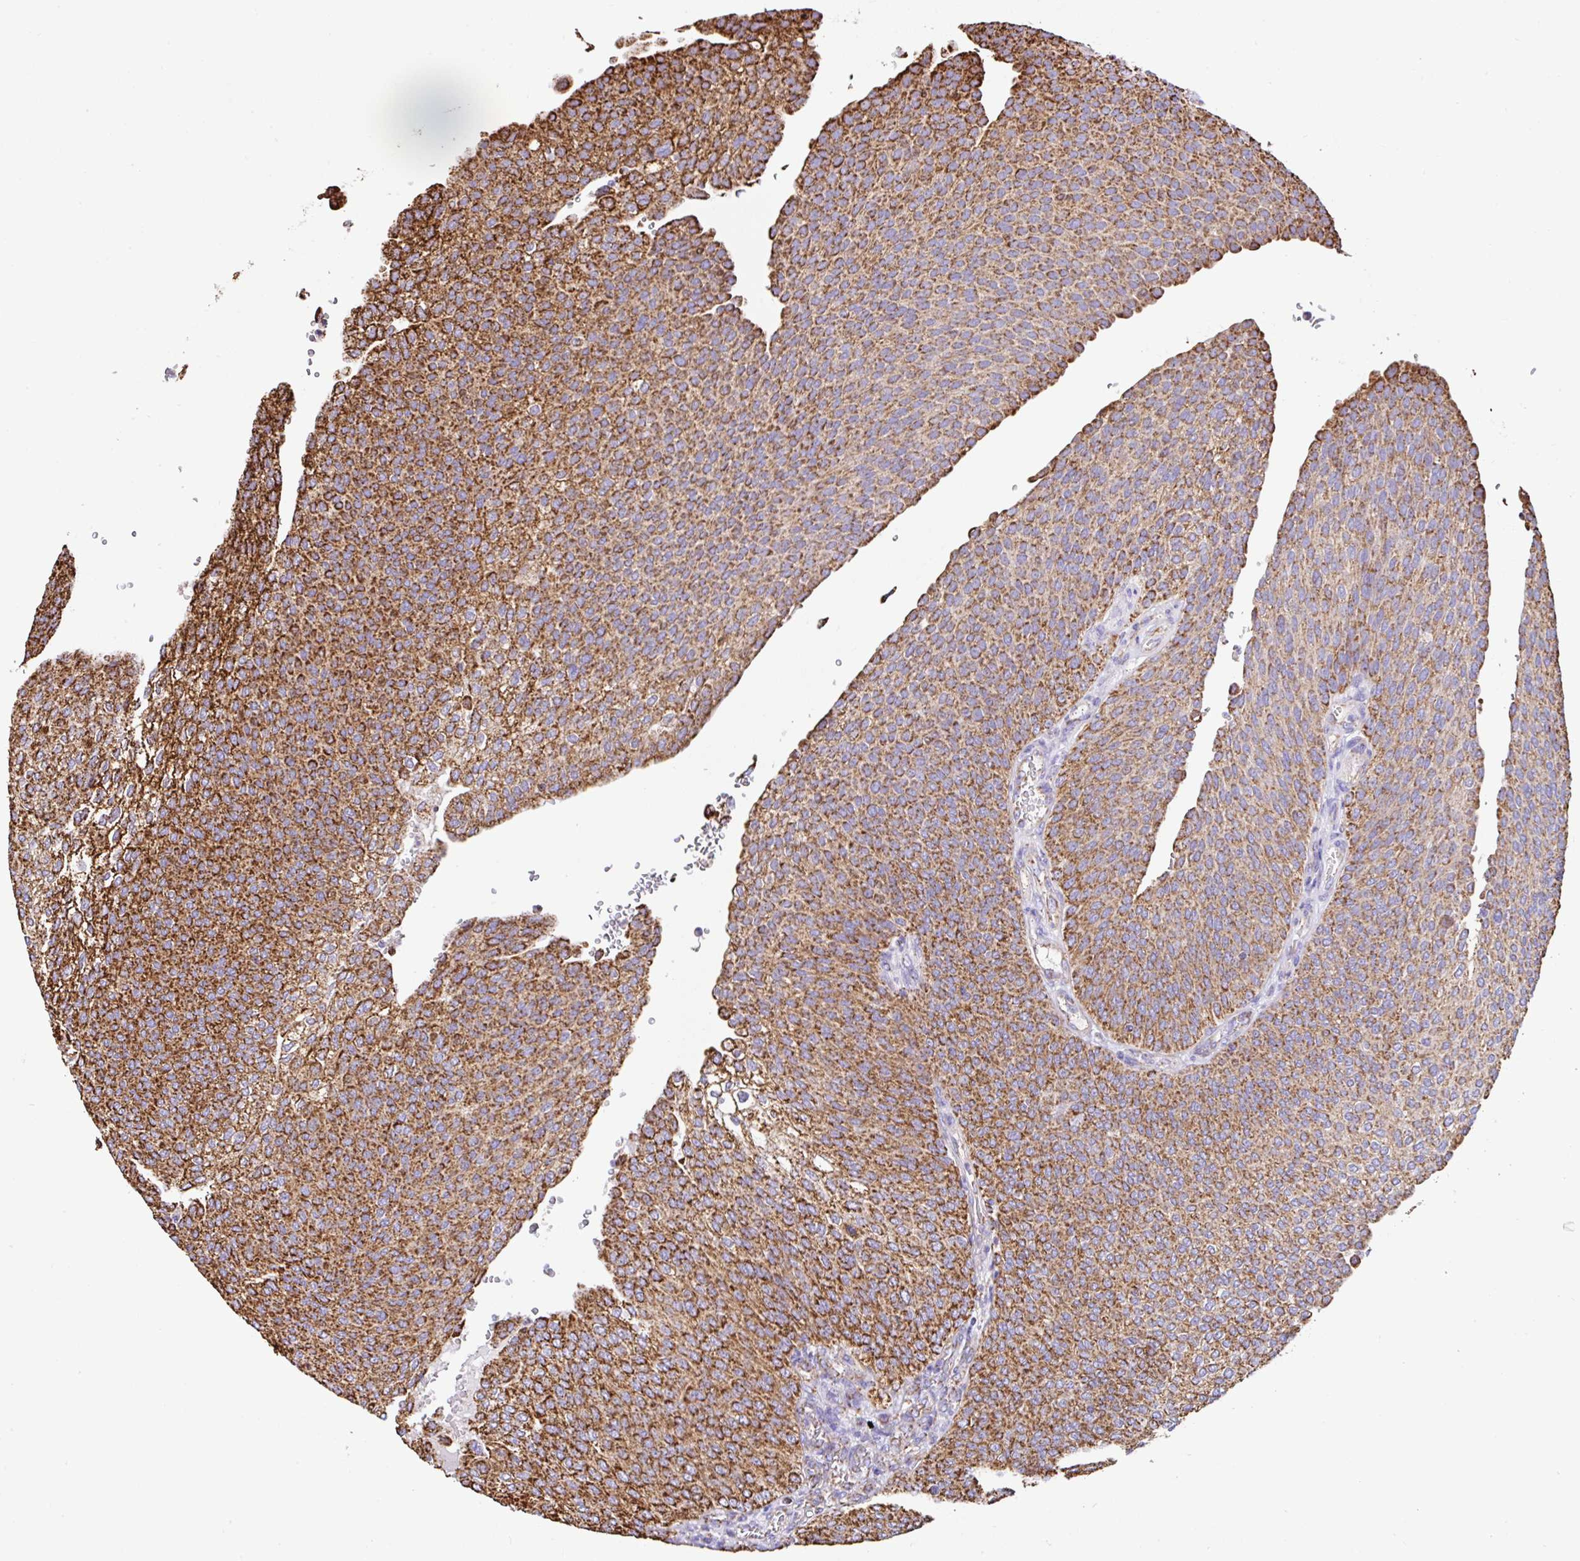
{"staining": {"intensity": "strong", "quantity": ">75%", "location": "cytoplasmic/membranous"}, "tissue": "urothelial cancer", "cell_type": "Tumor cells", "image_type": "cancer", "snomed": [{"axis": "morphology", "description": "Urothelial carcinoma, High grade"}, {"axis": "topography", "description": "Urinary bladder"}], "caption": "Human high-grade urothelial carcinoma stained for a protein (brown) demonstrates strong cytoplasmic/membranous positive expression in about >75% of tumor cells.", "gene": "ANKRD33B", "patient": {"sex": "female", "age": 79}}